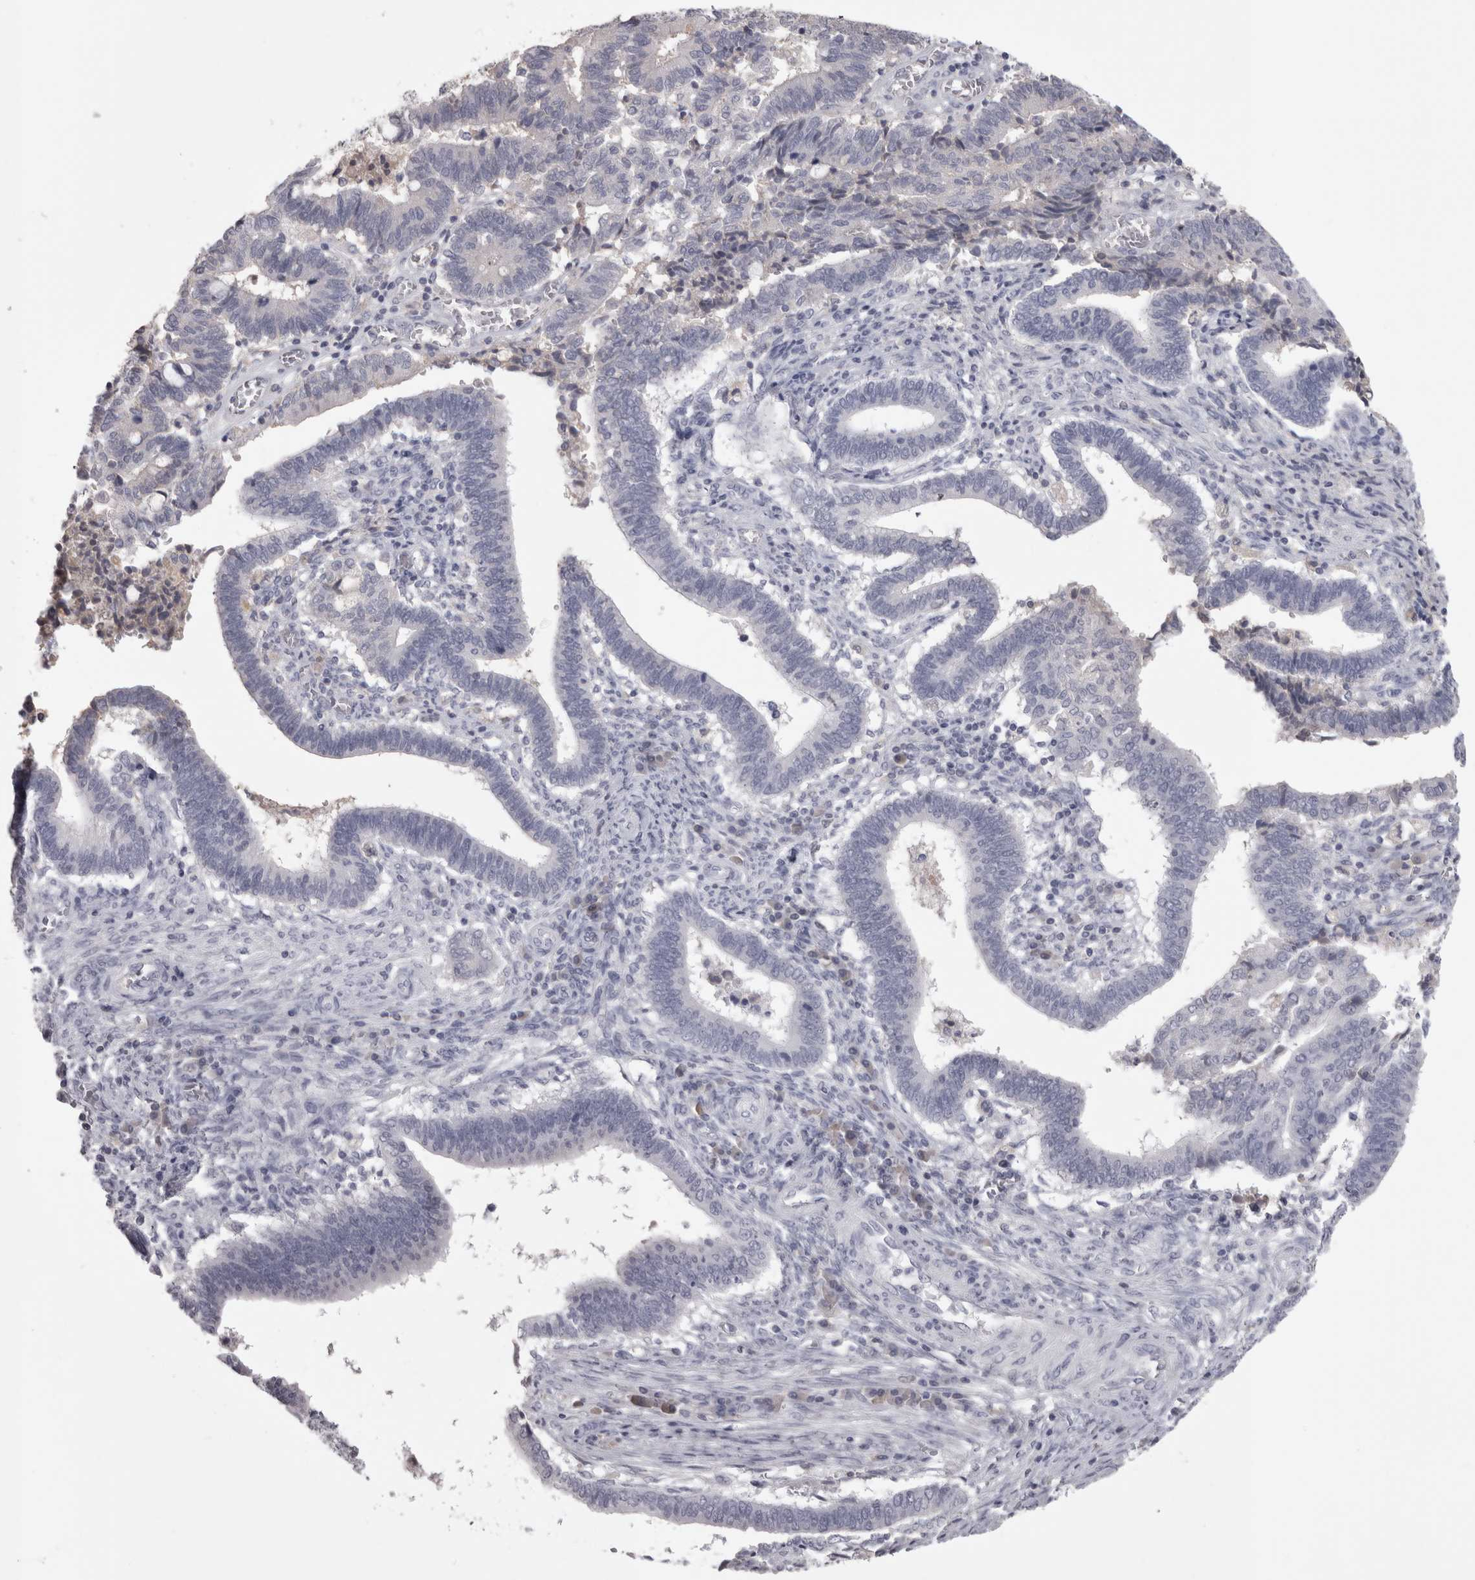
{"staining": {"intensity": "negative", "quantity": "none", "location": "none"}, "tissue": "cervical cancer", "cell_type": "Tumor cells", "image_type": "cancer", "snomed": [{"axis": "morphology", "description": "Adenocarcinoma, NOS"}, {"axis": "topography", "description": "Cervix"}], "caption": "Image shows no significant protein staining in tumor cells of cervical cancer (adenocarcinoma).", "gene": "SAA4", "patient": {"sex": "female", "age": 44}}